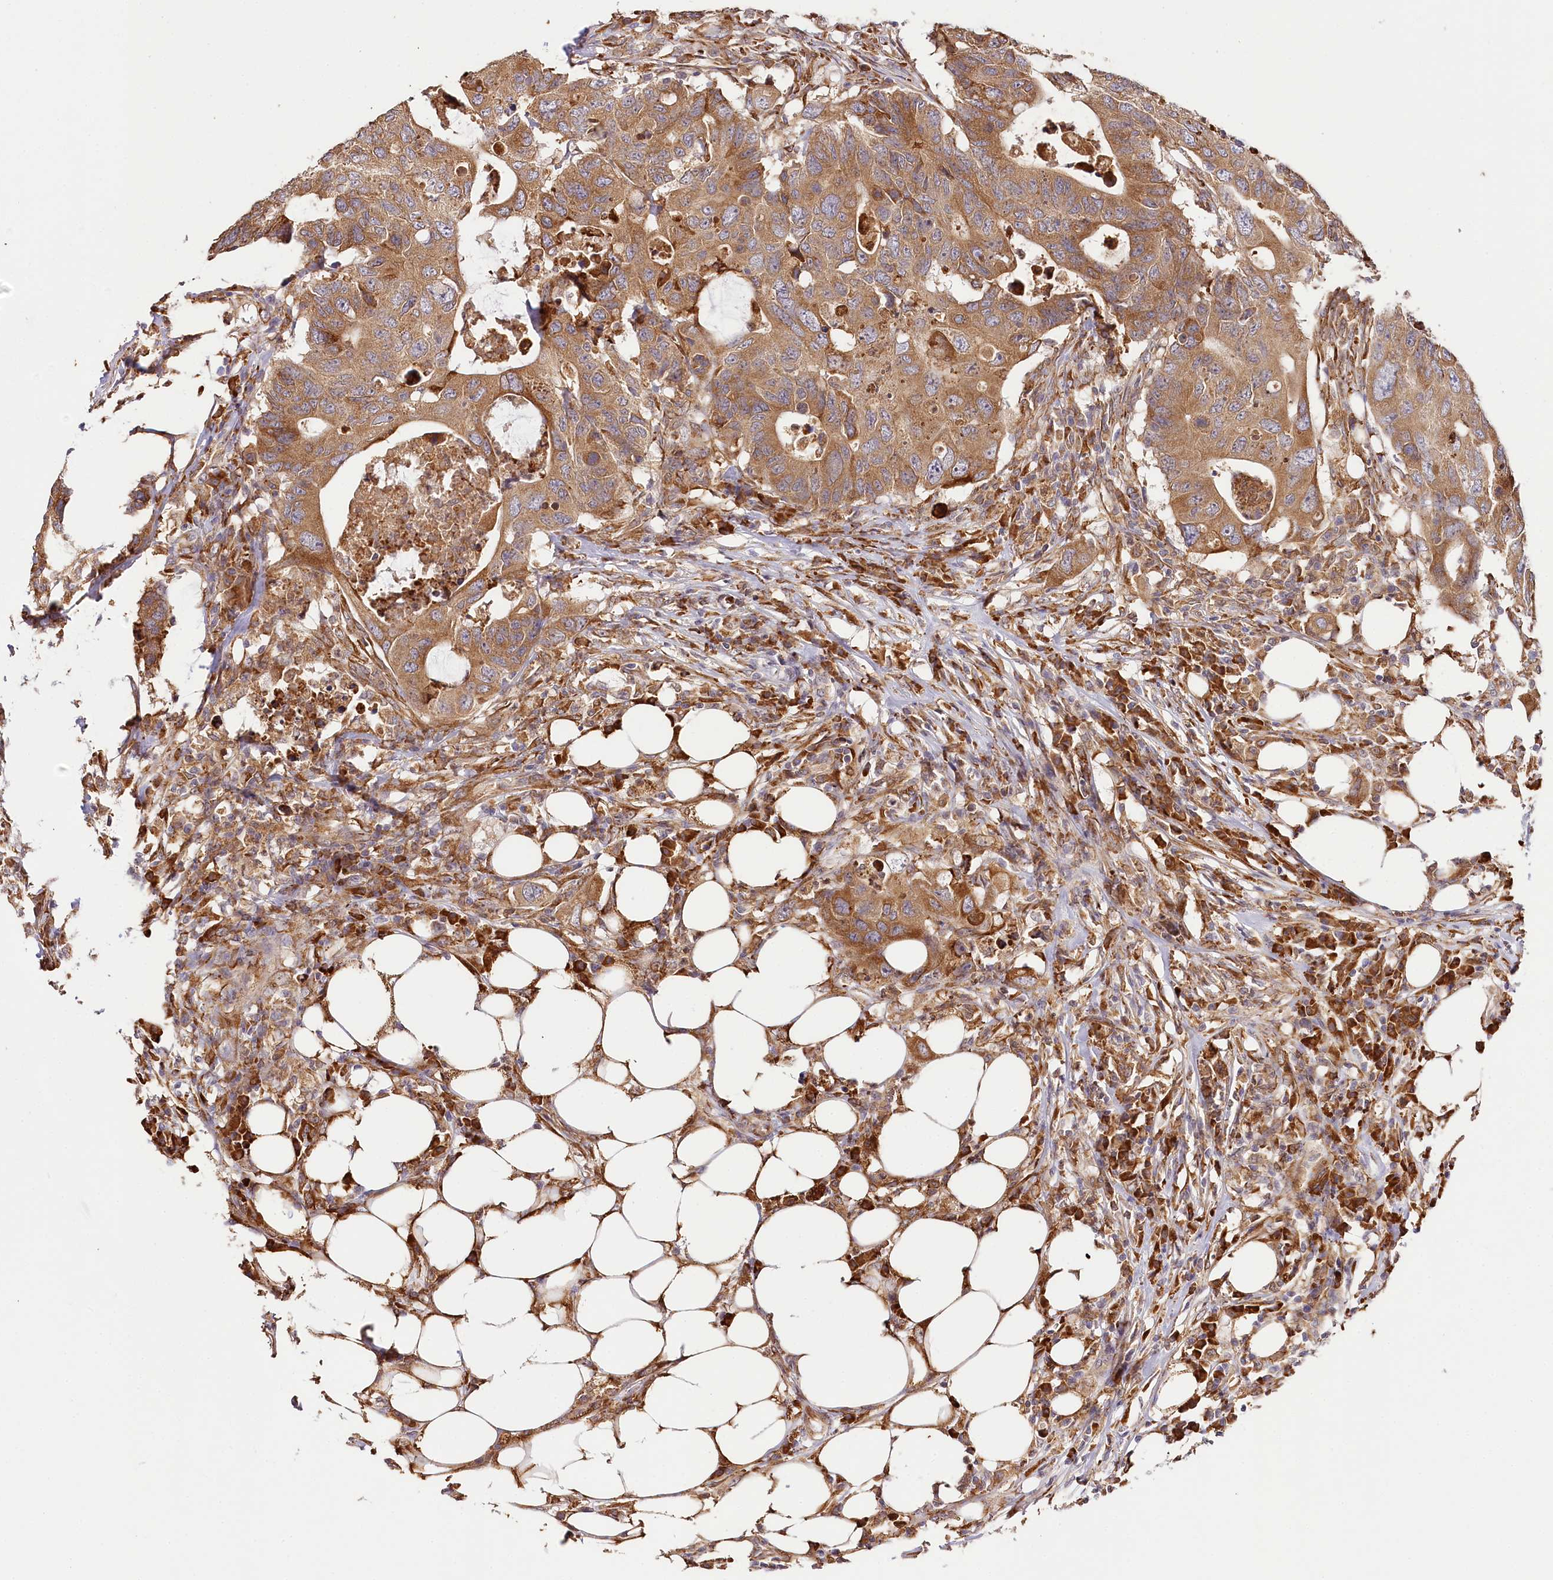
{"staining": {"intensity": "strong", "quantity": ">75%", "location": "cytoplasmic/membranous"}, "tissue": "colorectal cancer", "cell_type": "Tumor cells", "image_type": "cancer", "snomed": [{"axis": "morphology", "description": "Adenocarcinoma, NOS"}, {"axis": "topography", "description": "Colon"}], "caption": "Protein analysis of colorectal cancer (adenocarcinoma) tissue reveals strong cytoplasmic/membranous staining in about >75% of tumor cells.", "gene": "VEGFA", "patient": {"sex": "male", "age": 71}}